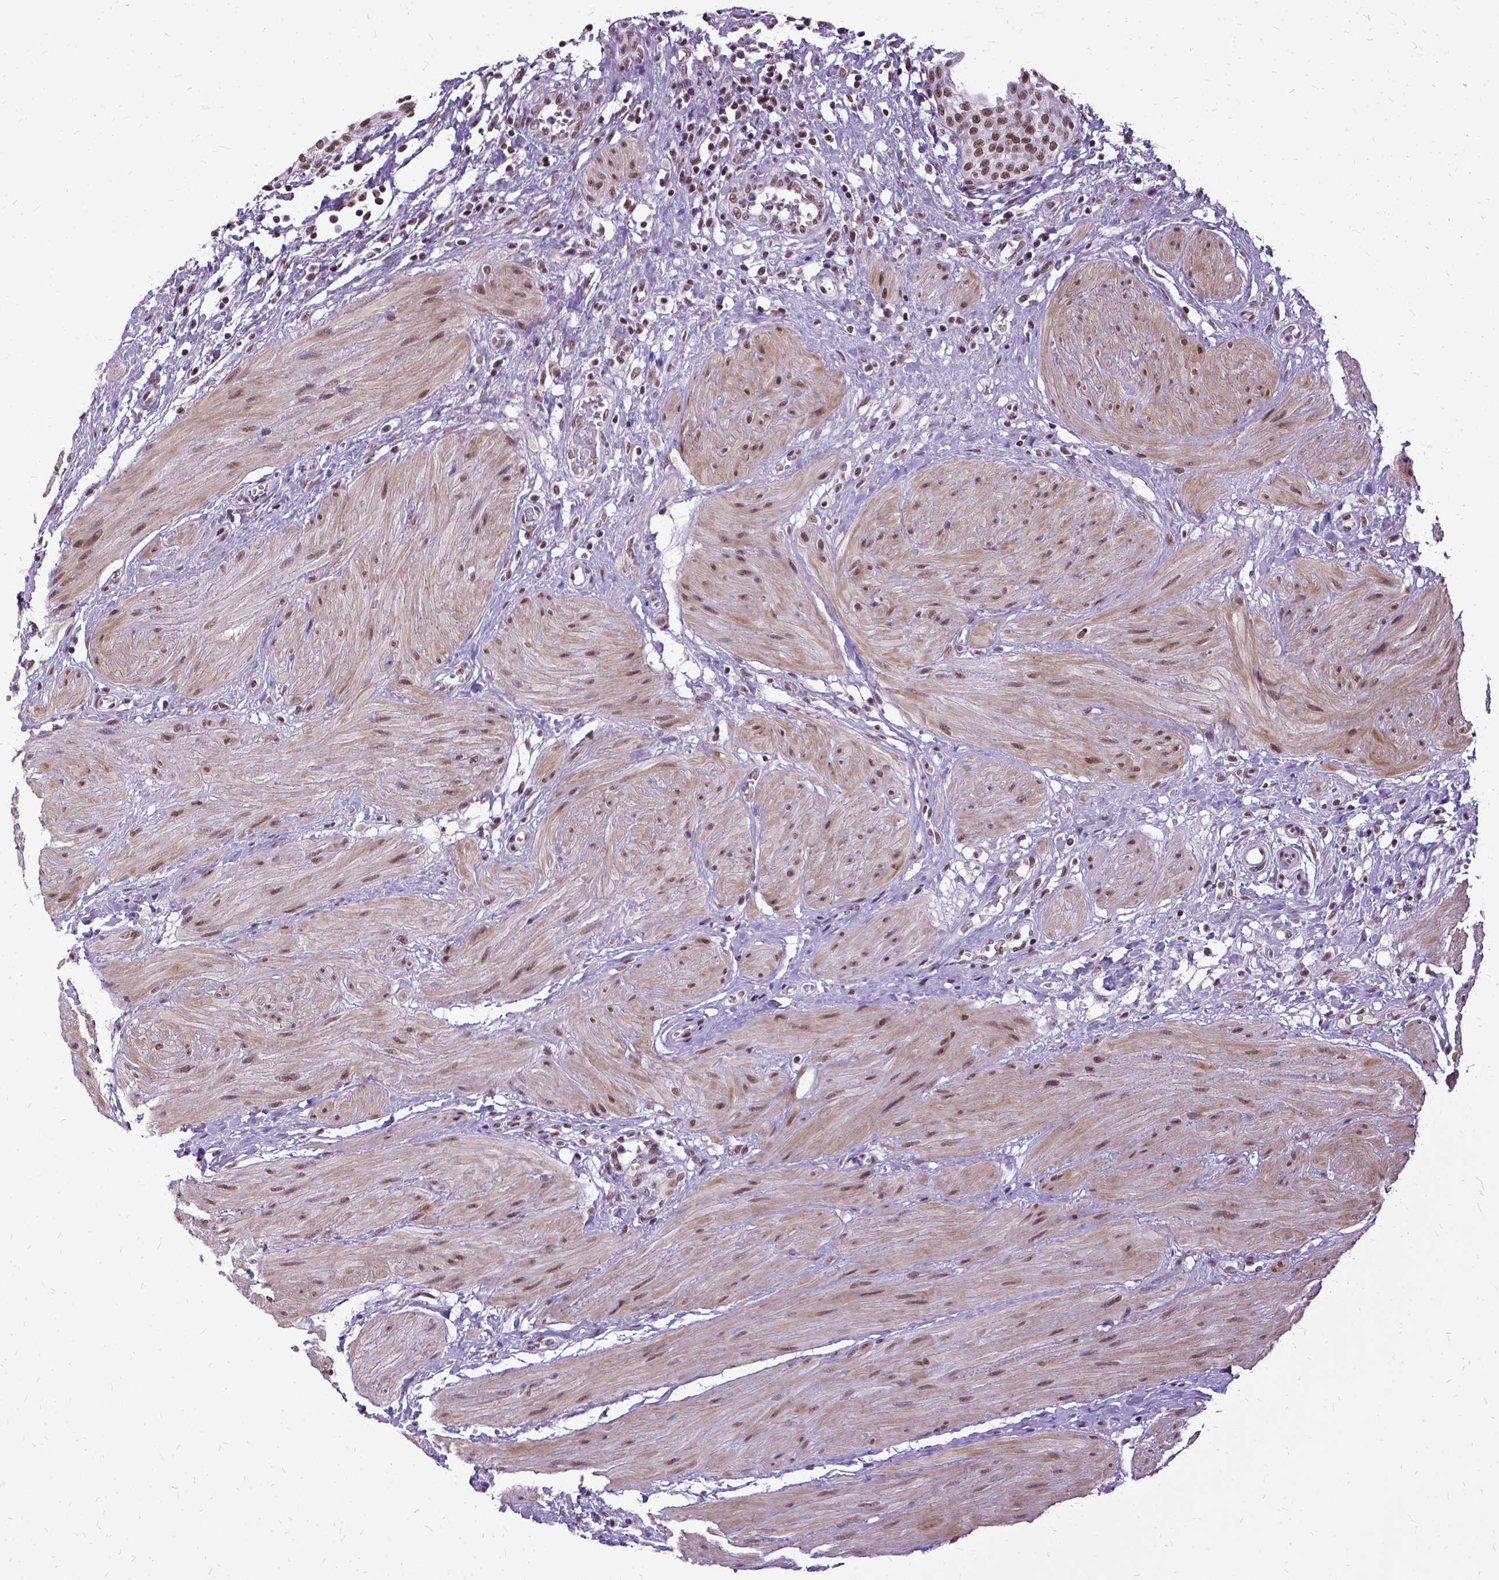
{"staining": {"intensity": "moderate", "quantity": ">75%", "location": "nuclear"}, "tissue": "urinary bladder", "cell_type": "Urothelial cells", "image_type": "normal", "snomed": [{"axis": "morphology", "description": "Normal tissue, NOS"}, {"axis": "topography", "description": "Urinary bladder"}], "caption": "IHC photomicrograph of benign urinary bladder stained for a protein (brown), which shows medium levels of moderate nuclear staining in about >75% of urothelial cells.", "gene": "SETD1A", "patient": {"sex": "male", "age": 55}}